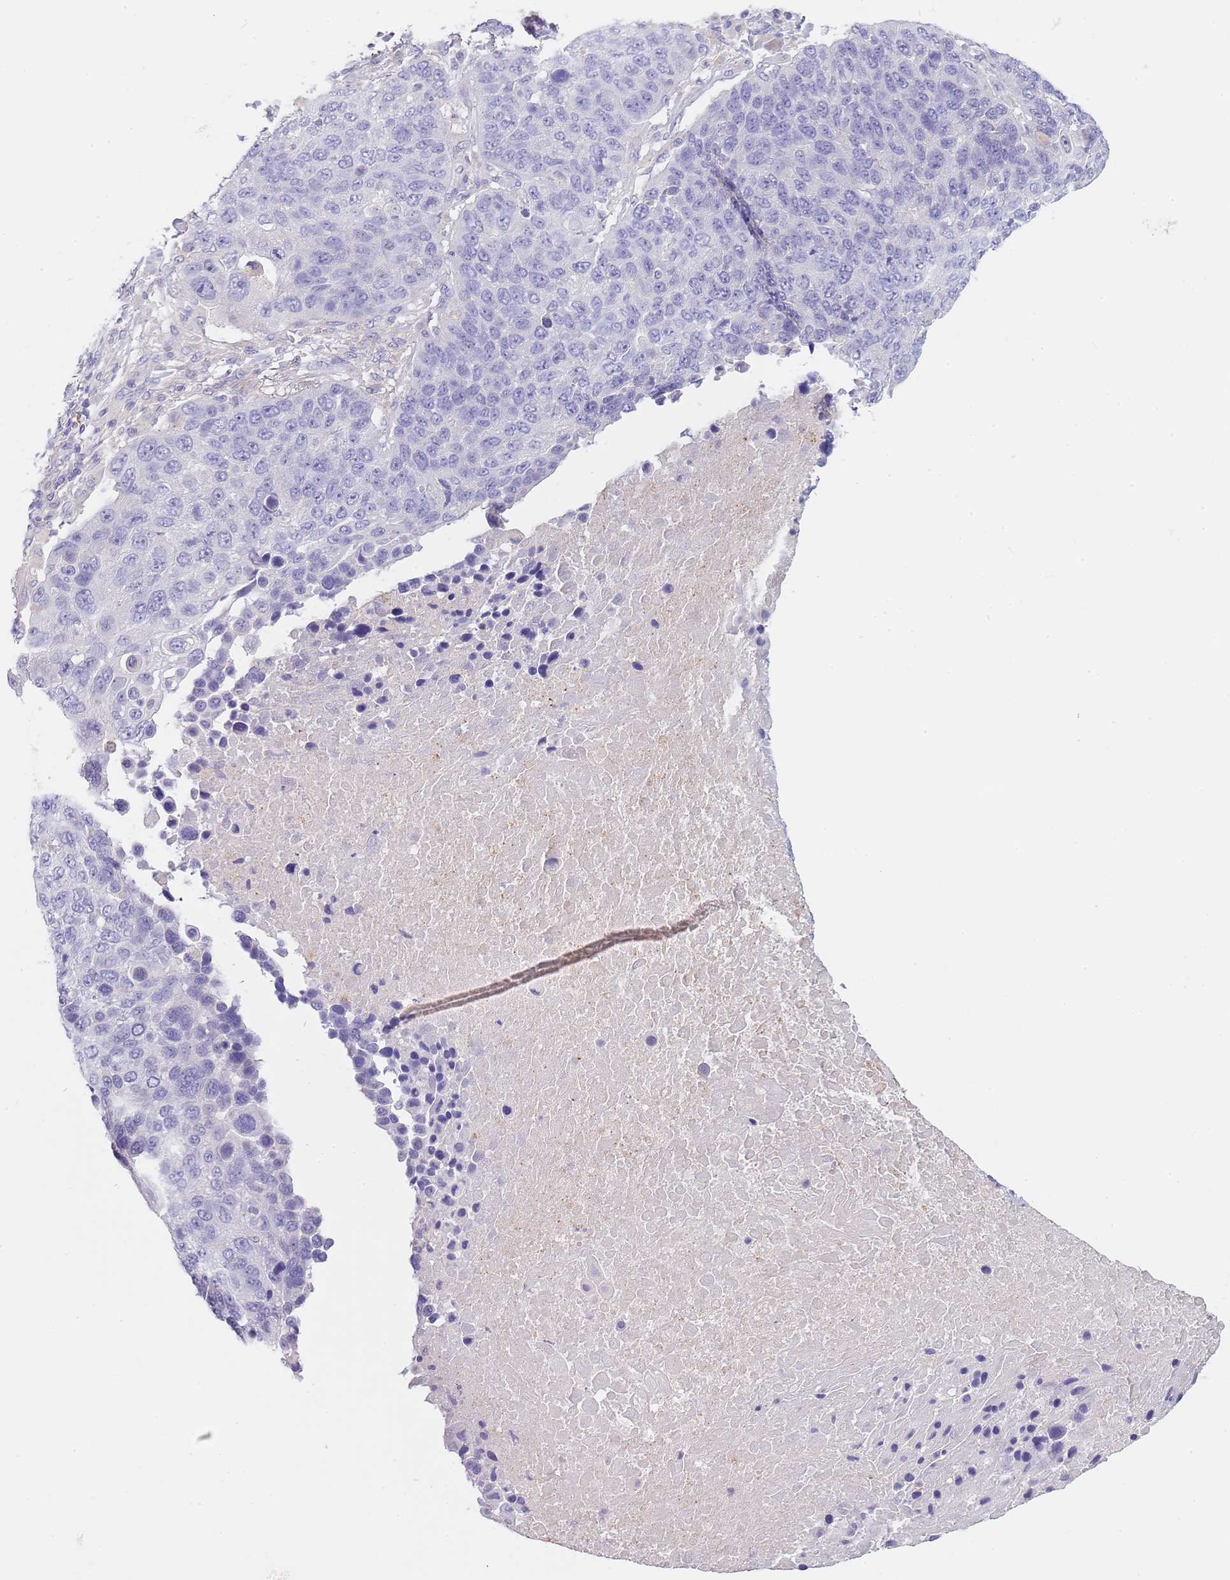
{"staining": {"intensity": "negative", "quantity": "none", "location": "none"}, "tissue": "lung cancer", "cell_type": "Tumor cells", "image_type": "cancer", "snomed": [{"axis": "morphology", "description": "Normal tissue, NOS"}, {"axis": "morphology", "description": "Squamous cell carcinoma, NOS"}, {"axis": "topography", "description": "Lymph node"}, {"axis": "topography", "description": "Lung"}], "caption": "An immunohistochemistry photomicrograph of lung cancer (squamous cell carcinoma) is shown. There is no staining in tumor cells of lung cancer (squamous cell carcinoma).", "gene": "MAN1C1", "patient": {"sex": "male", "age": 66}}